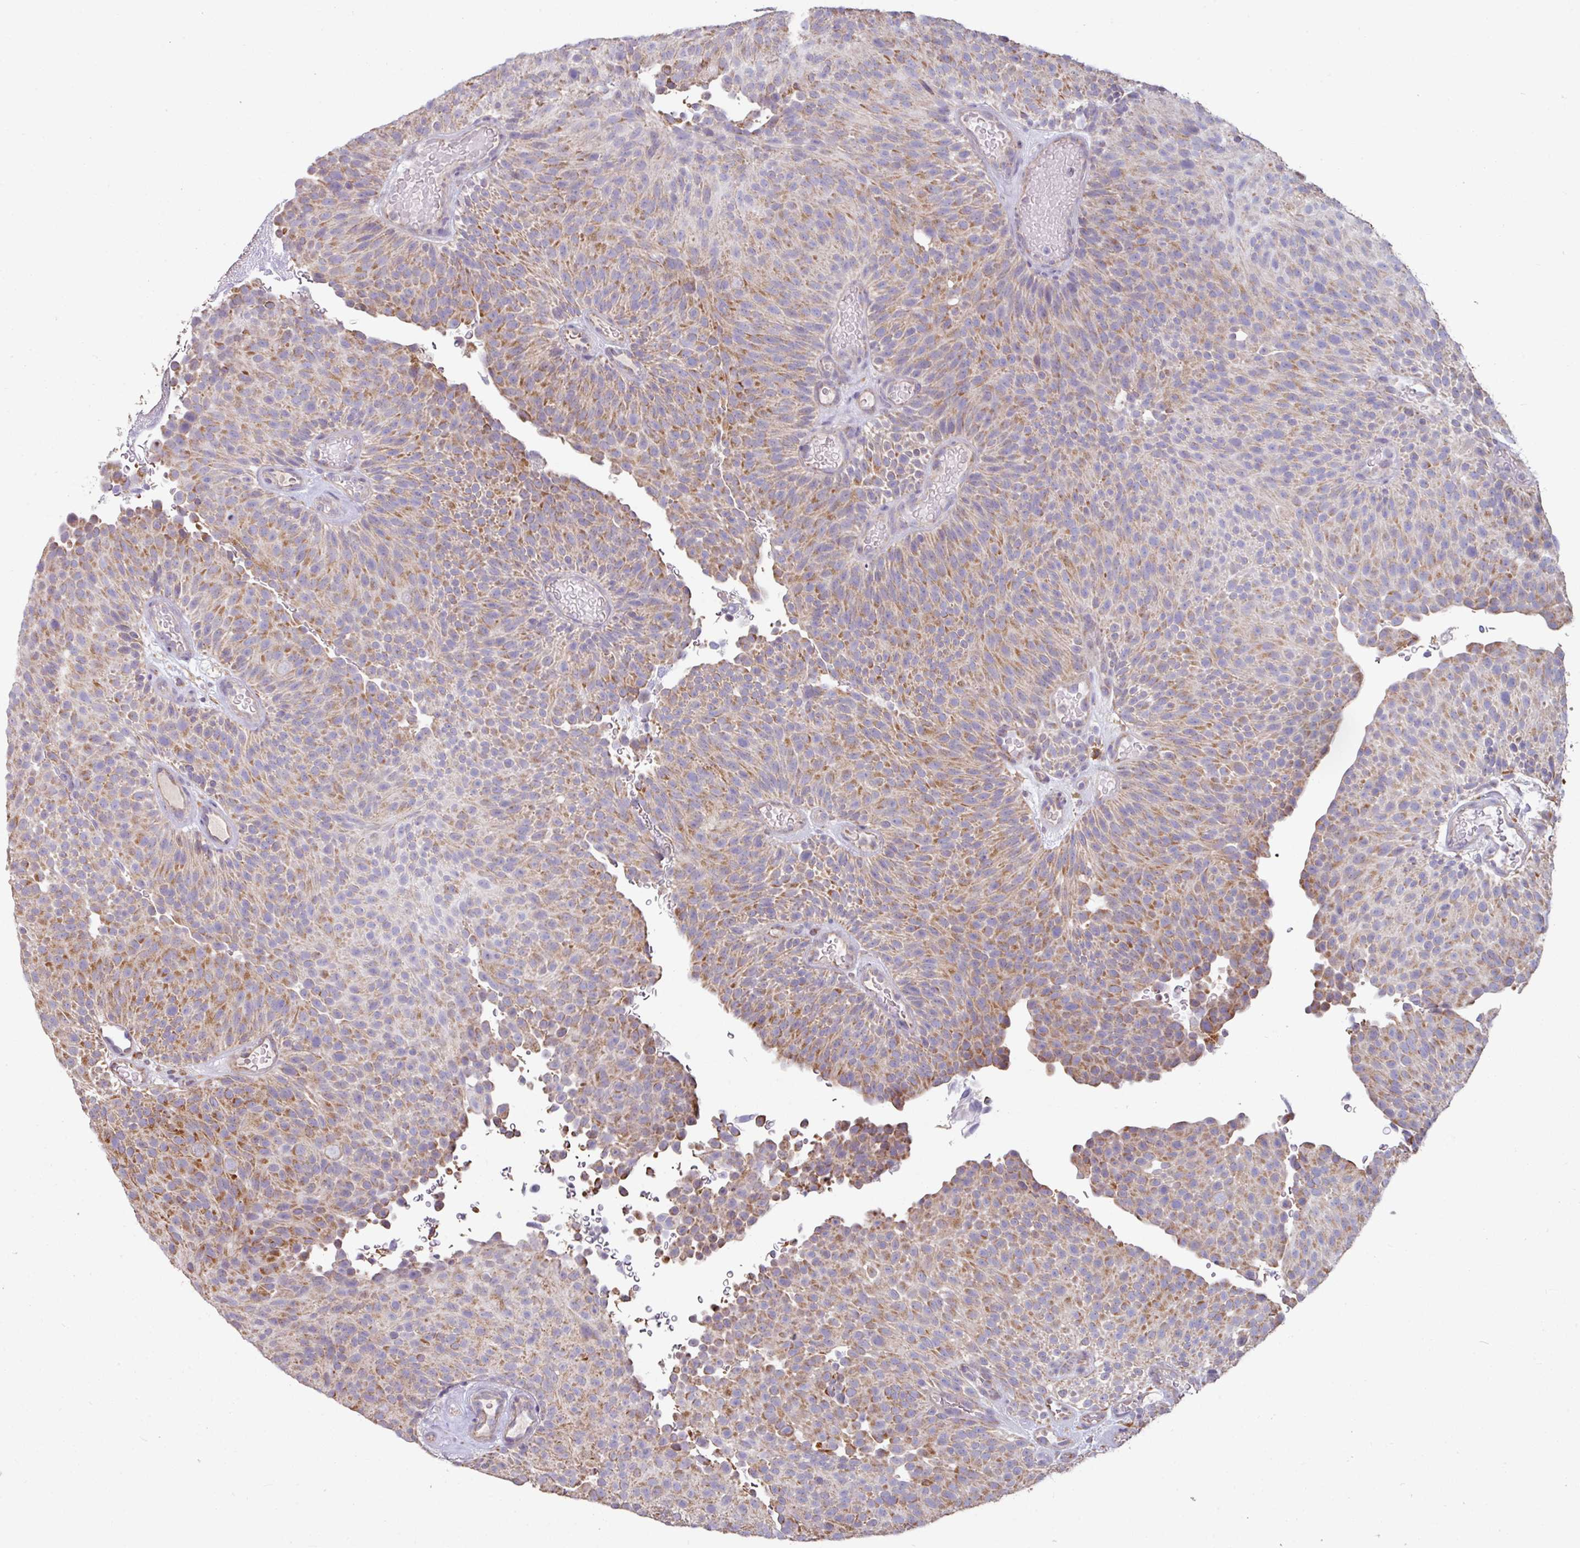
{"staining": {"intensity": "moderate", "quantity": "25%-75%", "location": "cytoplasmic/membranous"}, "tissue": "urothelial cancer", "cell_type": "Tumor cells", "image_type": "cancer", "snomed": [{"axis": "morphology", "description": "Urothelial carcinoma, Low grade"}, {"axis": "topography", "description": "Urinary bladder"}], "caption": "This is a histology image of IHC staining of low-grade urothelial carcinoma, which shows moderate expression in the cytoplasmic/membranous of tumor cells.", "gene": "OR2D3", "patient": {"sex": "male", "age": 78}}